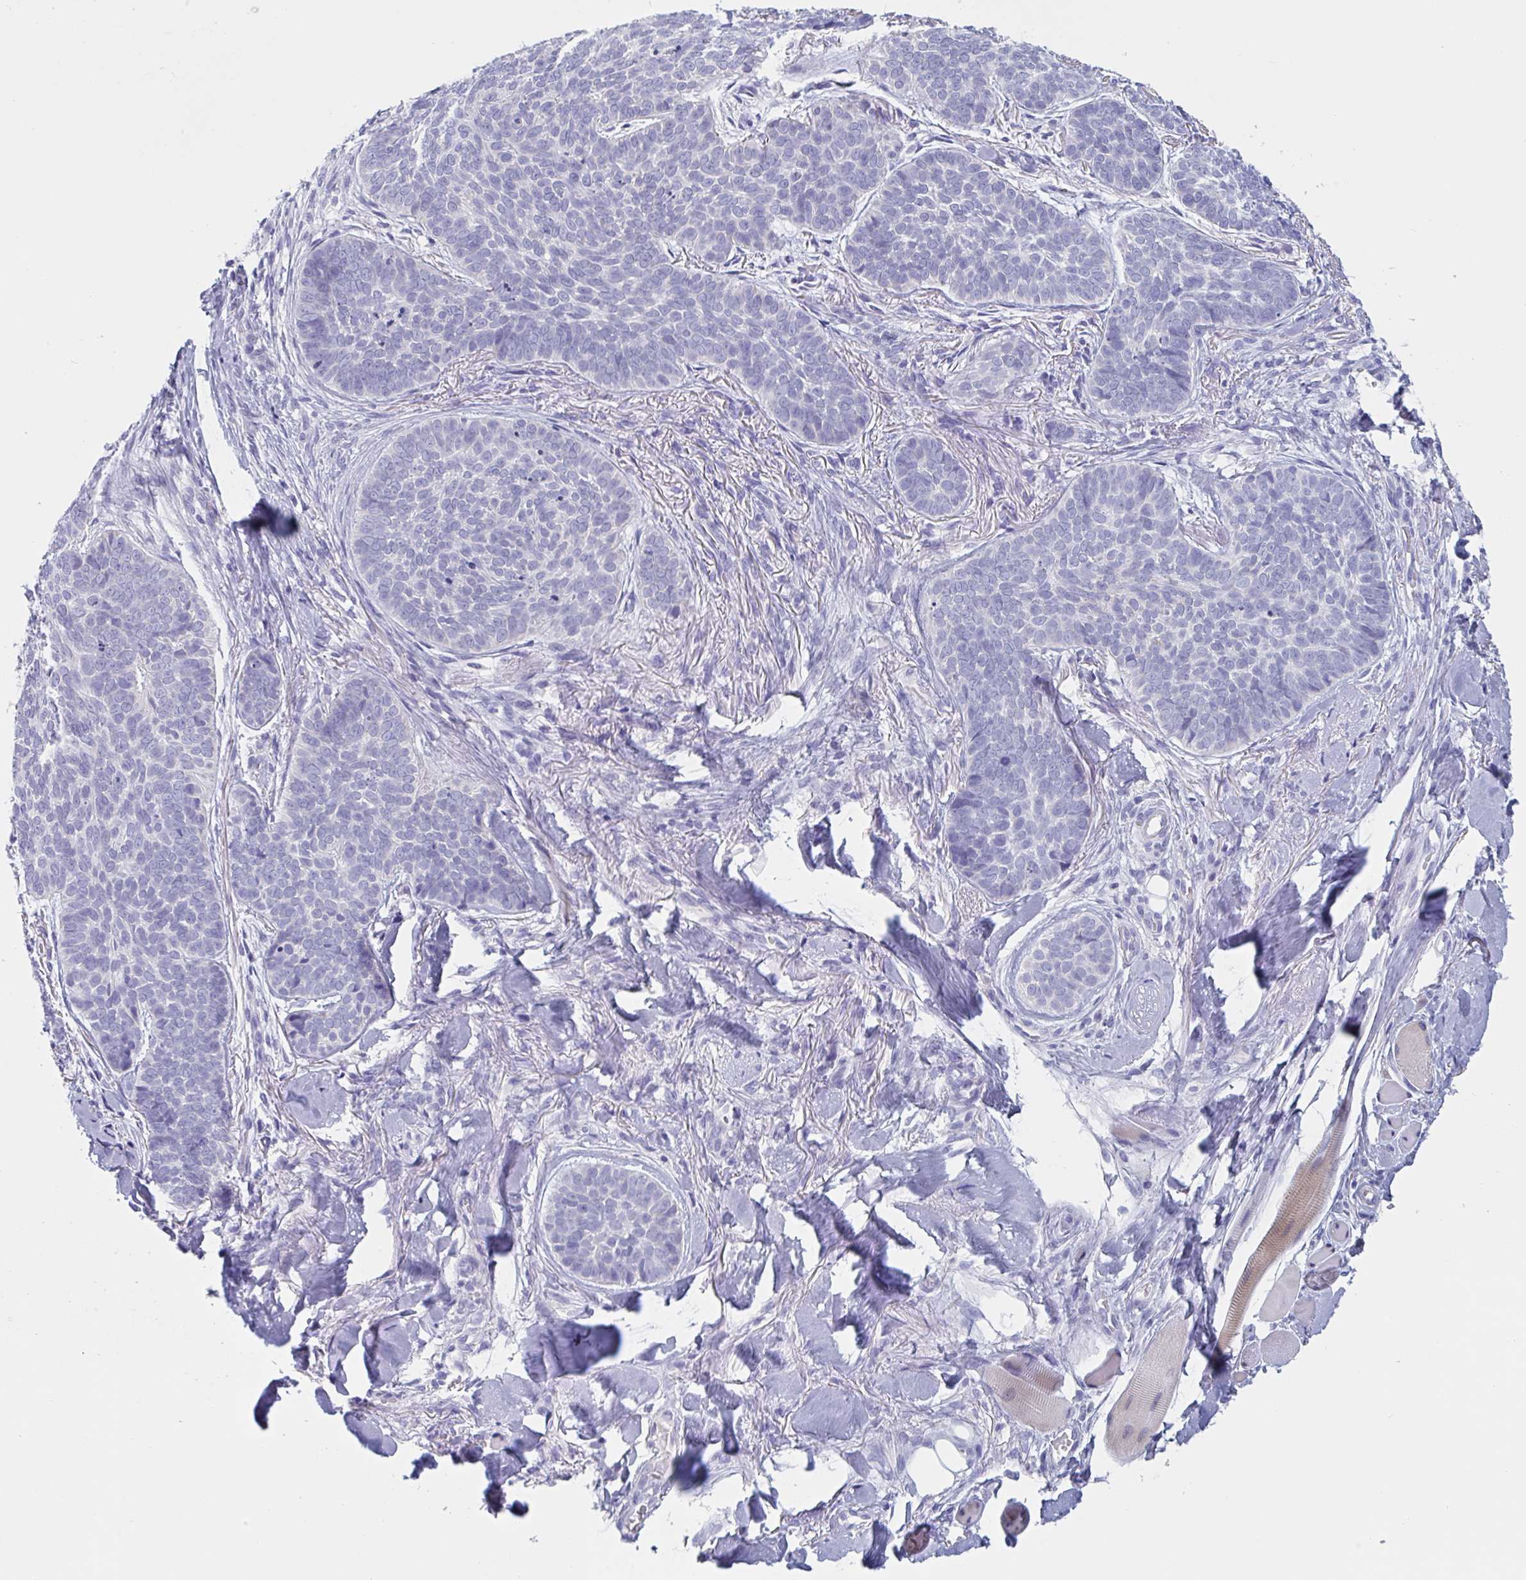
{"staining": {"intensity": "negative", "quantity": "none", "location": "none"}, "tissue": "skin cancer", "cell_type": "Tumor cells", "image_type": "cancer", "snomed": [{"axis": "morphology", "description": "Basal cell carcinoma"}, {"axis": "topography", "description": "Skin"}, {"axis": "topography", "description": "Skin of nose"}], "caption": "This is a image of immunohistochemistry staining of skin cancer, which shows no expression in tumor cells.", "gene": "ABHD16A", "patient": {"sex": "female", "age": 81}}